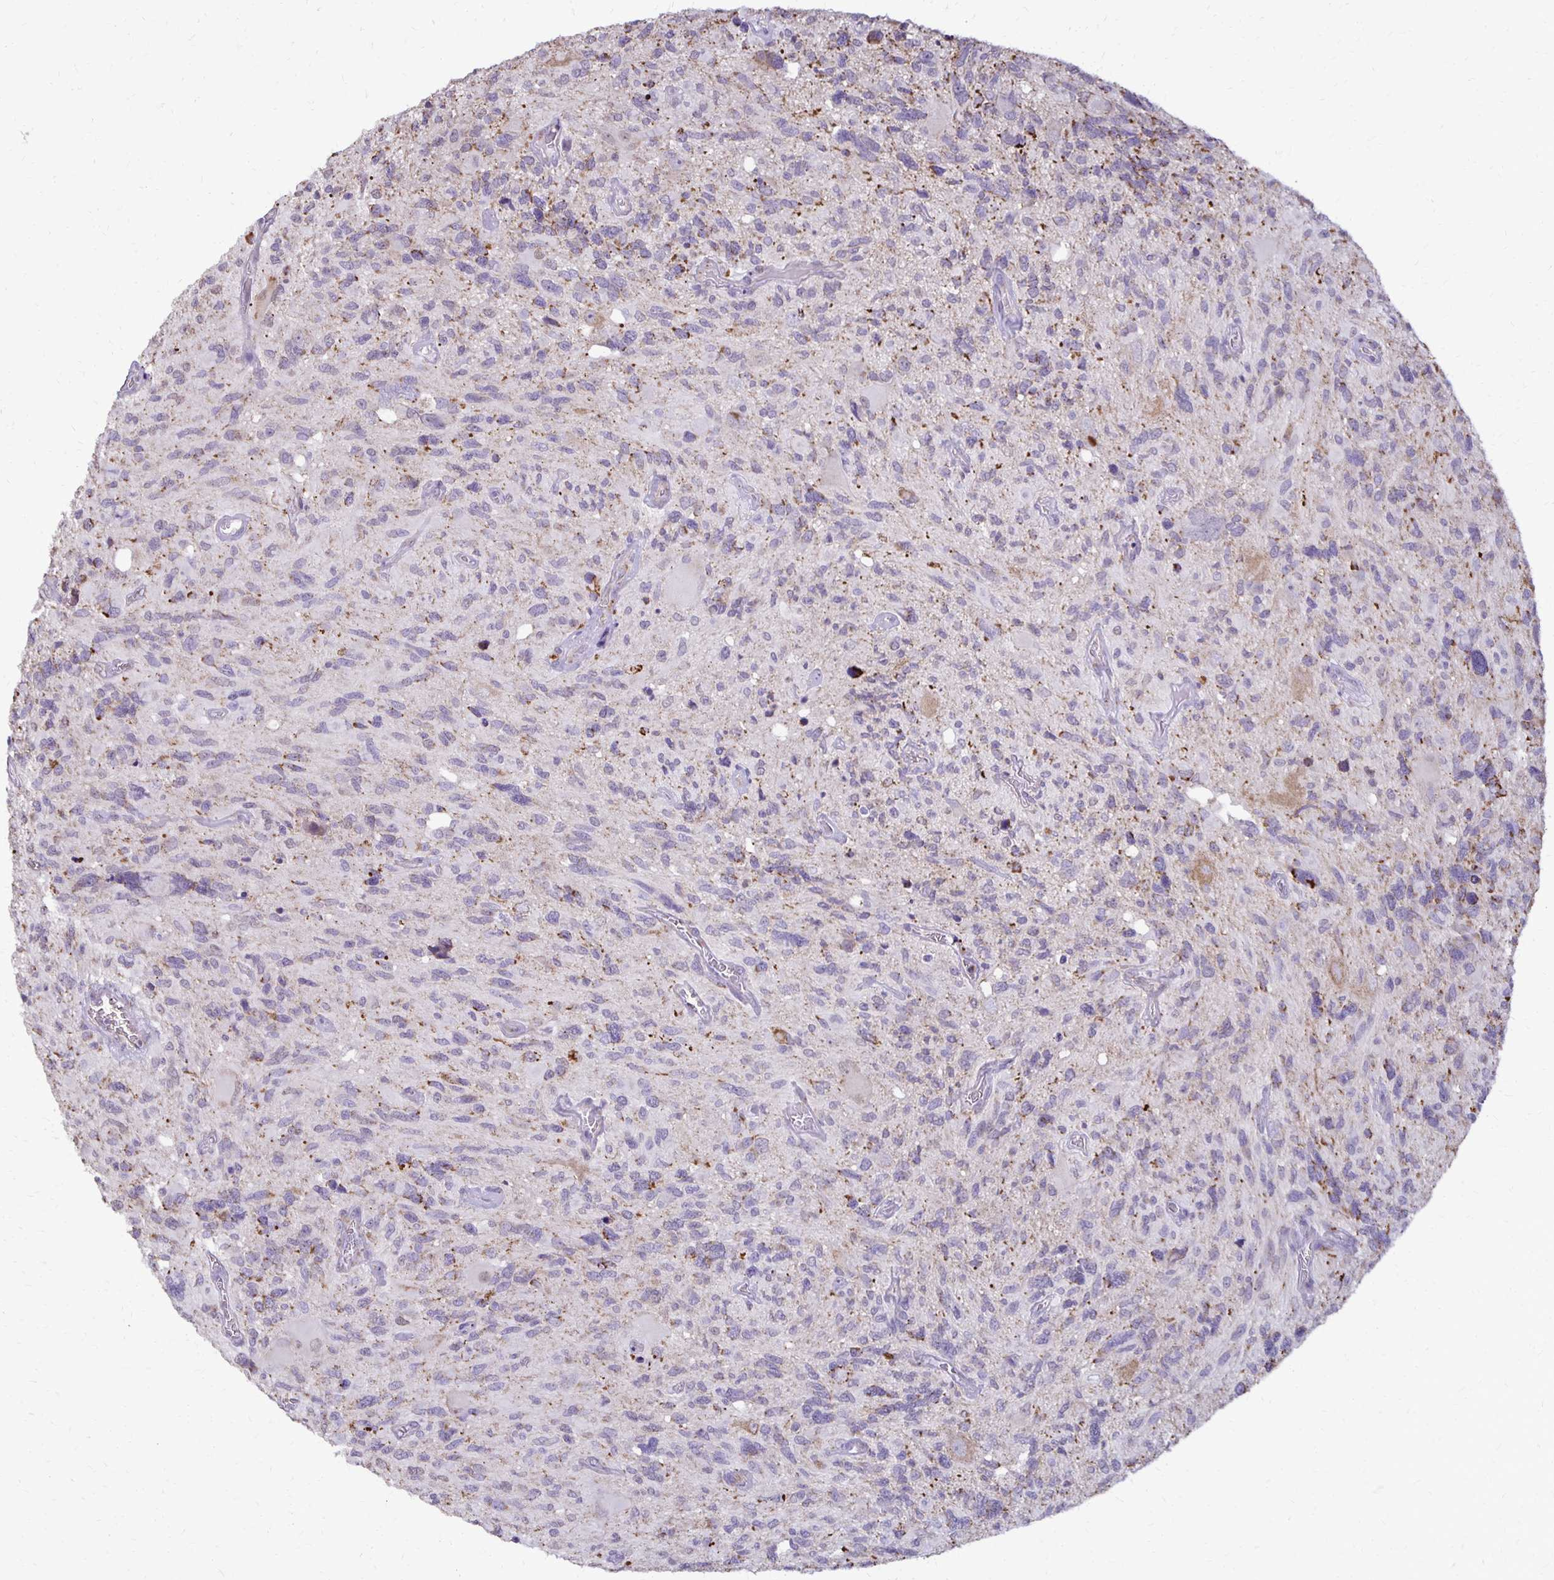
{"staining": {"intensity": "moderate", "quantity": "<25%", "location": "cytoplasmic/membranous"}, "tissue": "glioma", "cell_type": "Tumor cells", "image_type": "cancer", "snomed": [{"axis": "morphology", "description": "Glioma, malignant, High grade"}, {"axis": "topography", "description": "Brain"}], "caption": "This is an image of immunohistochemistry (IHC) staining of glioma, which shows moderate expression in the cytoplasmic/membranous of tumor cells.", "gene": "IER3", "patient": {"sex": "male", "age": 49}}